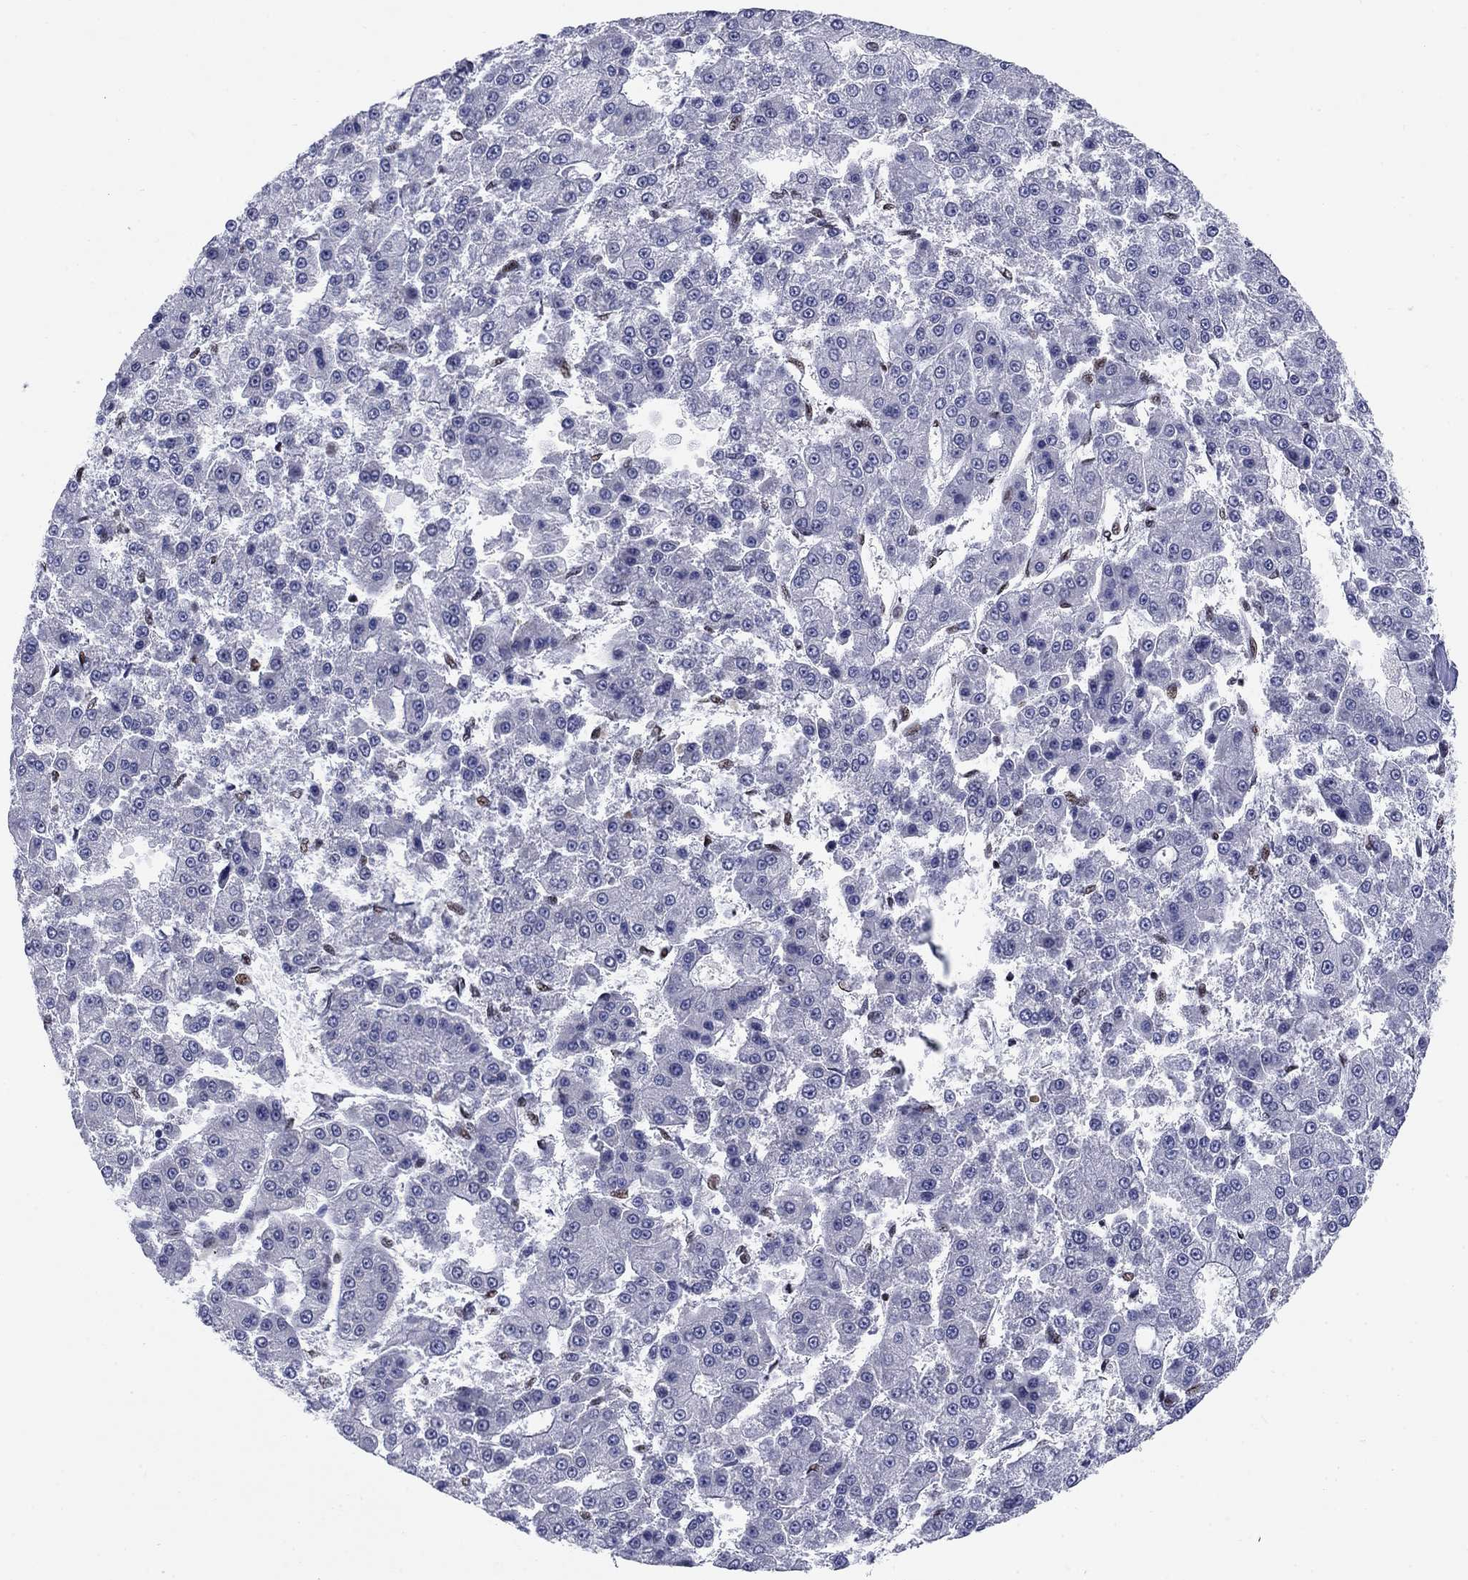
{"staining": {"intensity": "moderate", "quantity": "<25%", "location": "nuclear"}, "tissue": "liver cancer", "cell_type": "Tumor cells", "image_type": "cancer", "snomed": [{"axis": "morphology", "description": "Carcinoma, Hepatocellular, NOS"}, {"axis": "topography", "description": "Liver"}], "caption": "IHC staining of liver cancer, which shows low levels of moderate nuclear positivity in about <25% of tumor cells indicating moderate nuclear protein staining. The staining was performed using DAB (3,3'-diaminobenzidine) (brown) for protein detection and nuclei were counterstained in hematoxylin (blue).", "gene": "N4BP2", "patient": {"sex": "male", "age": 70}}